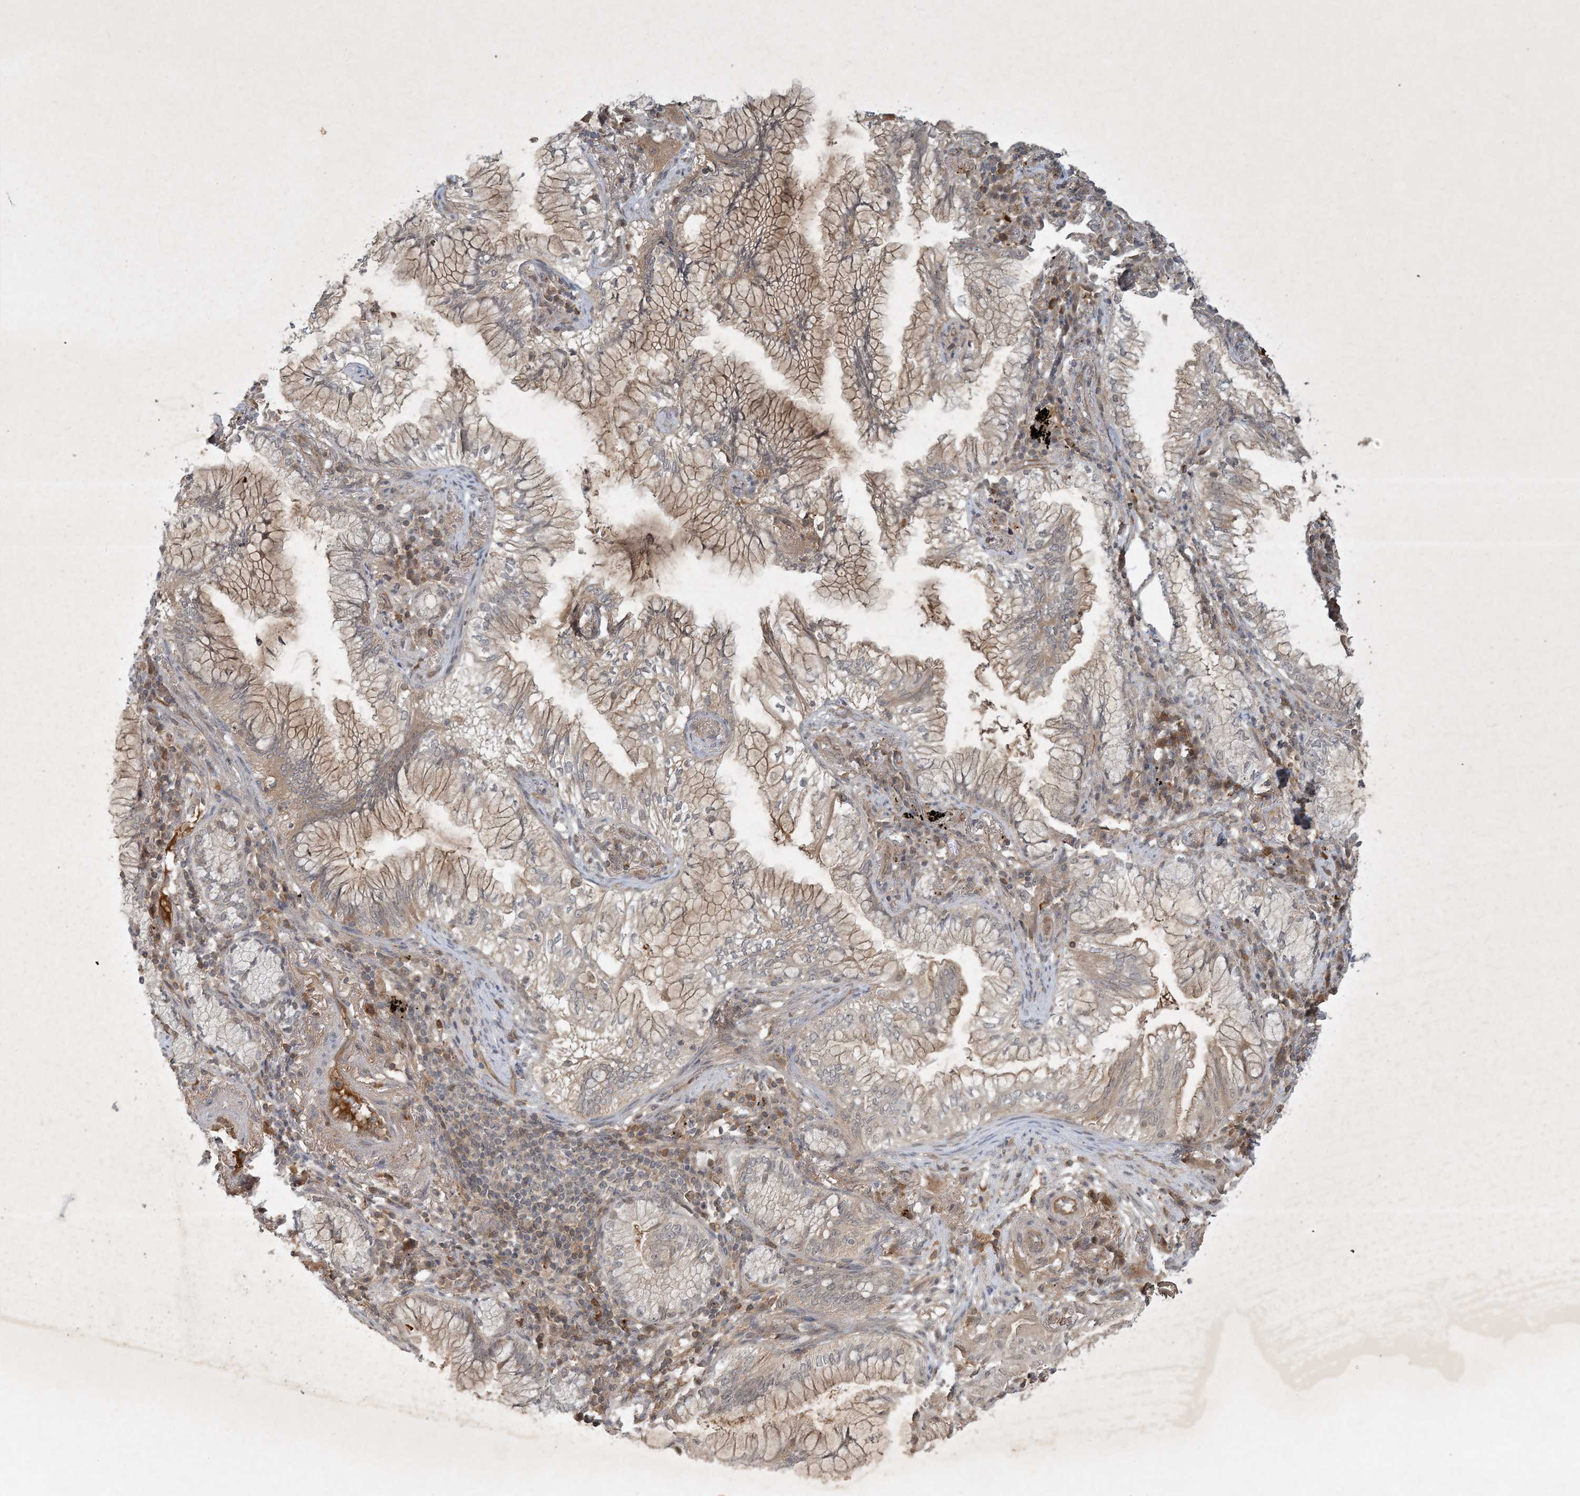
{"staining": {"intensity": "weak", "quantity": "<25%", "location": "cytoplasmic/membranous"}, "tissue": "lung cancer", "cell_type": "Tumor cells", "image_type": "cancer", "snomed": [{"axis": "morphology", "description": "Adenocarcinoma, NOS"}, {"axis": "topography", "description": "Lung"}], "caption": "High power microscopy histopathology image of an immunohistochemistry (IHC) image of adenocarcinoma (lung), revealing no significant expression in tumor cells. (DAB immunohistochemistry with hematoxylin counter stain).", "gene": "ZCCHC4", "patient": {"sex": "female", "age": 70}}